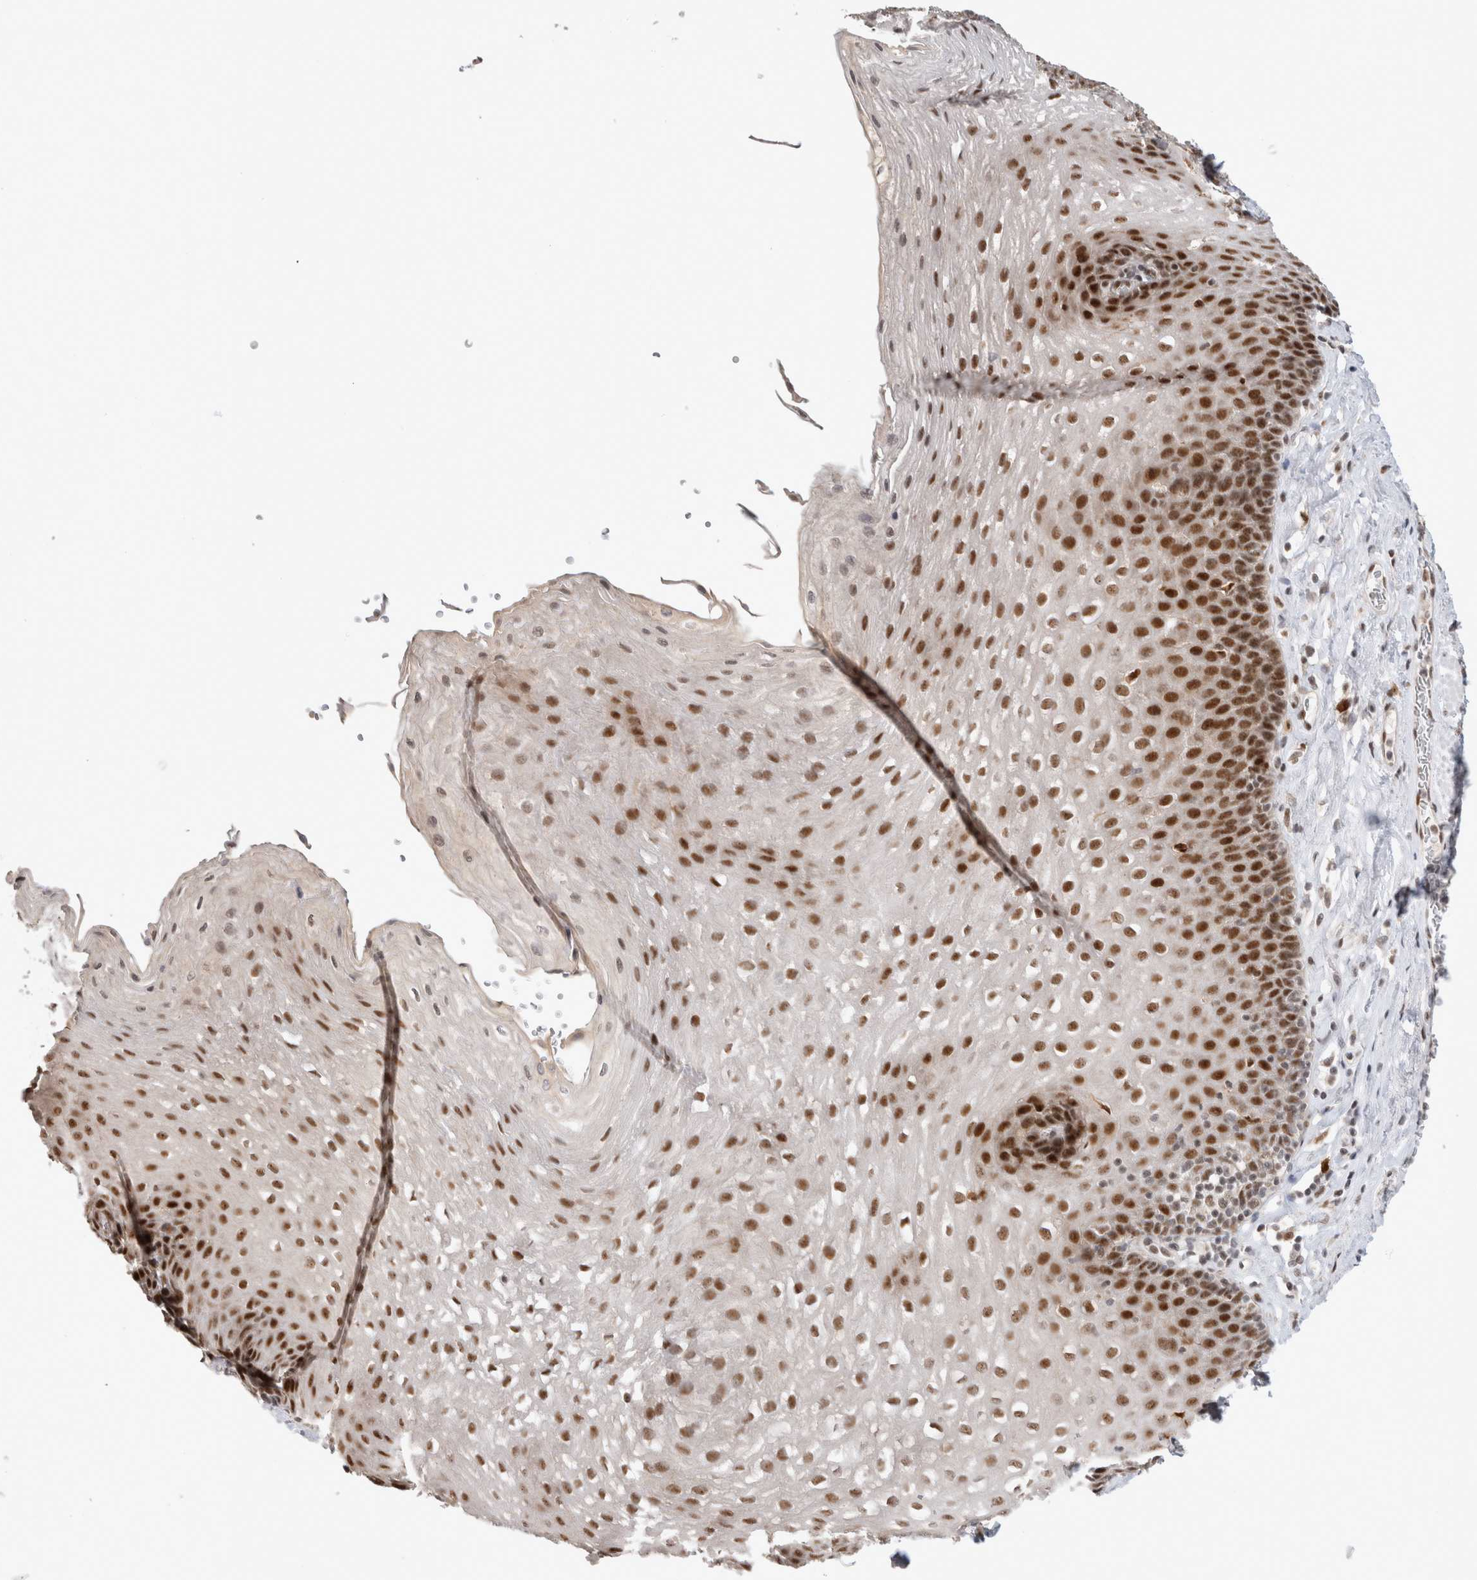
{"staining": {"intensity": "strong", "quantity": ">75%", "location": "nuclear"}, "tissue": "esophagus", "cell_type": "Squamous epithelial cells", "image_type": "normal", "snomed": [{"axis": "morphology", "description": "Normal tissue, NOS"}, {"axis": "topography", "description": "Esophagus"}], "caption": "Immunohistochemical staining of benign human esophagus demonstrates >75% levels of strong nuclear protein staining in approximately >75% of squamous epithelial cells.", "gene": "HESX1", "patient": {"sex": "female", "age": 66}}